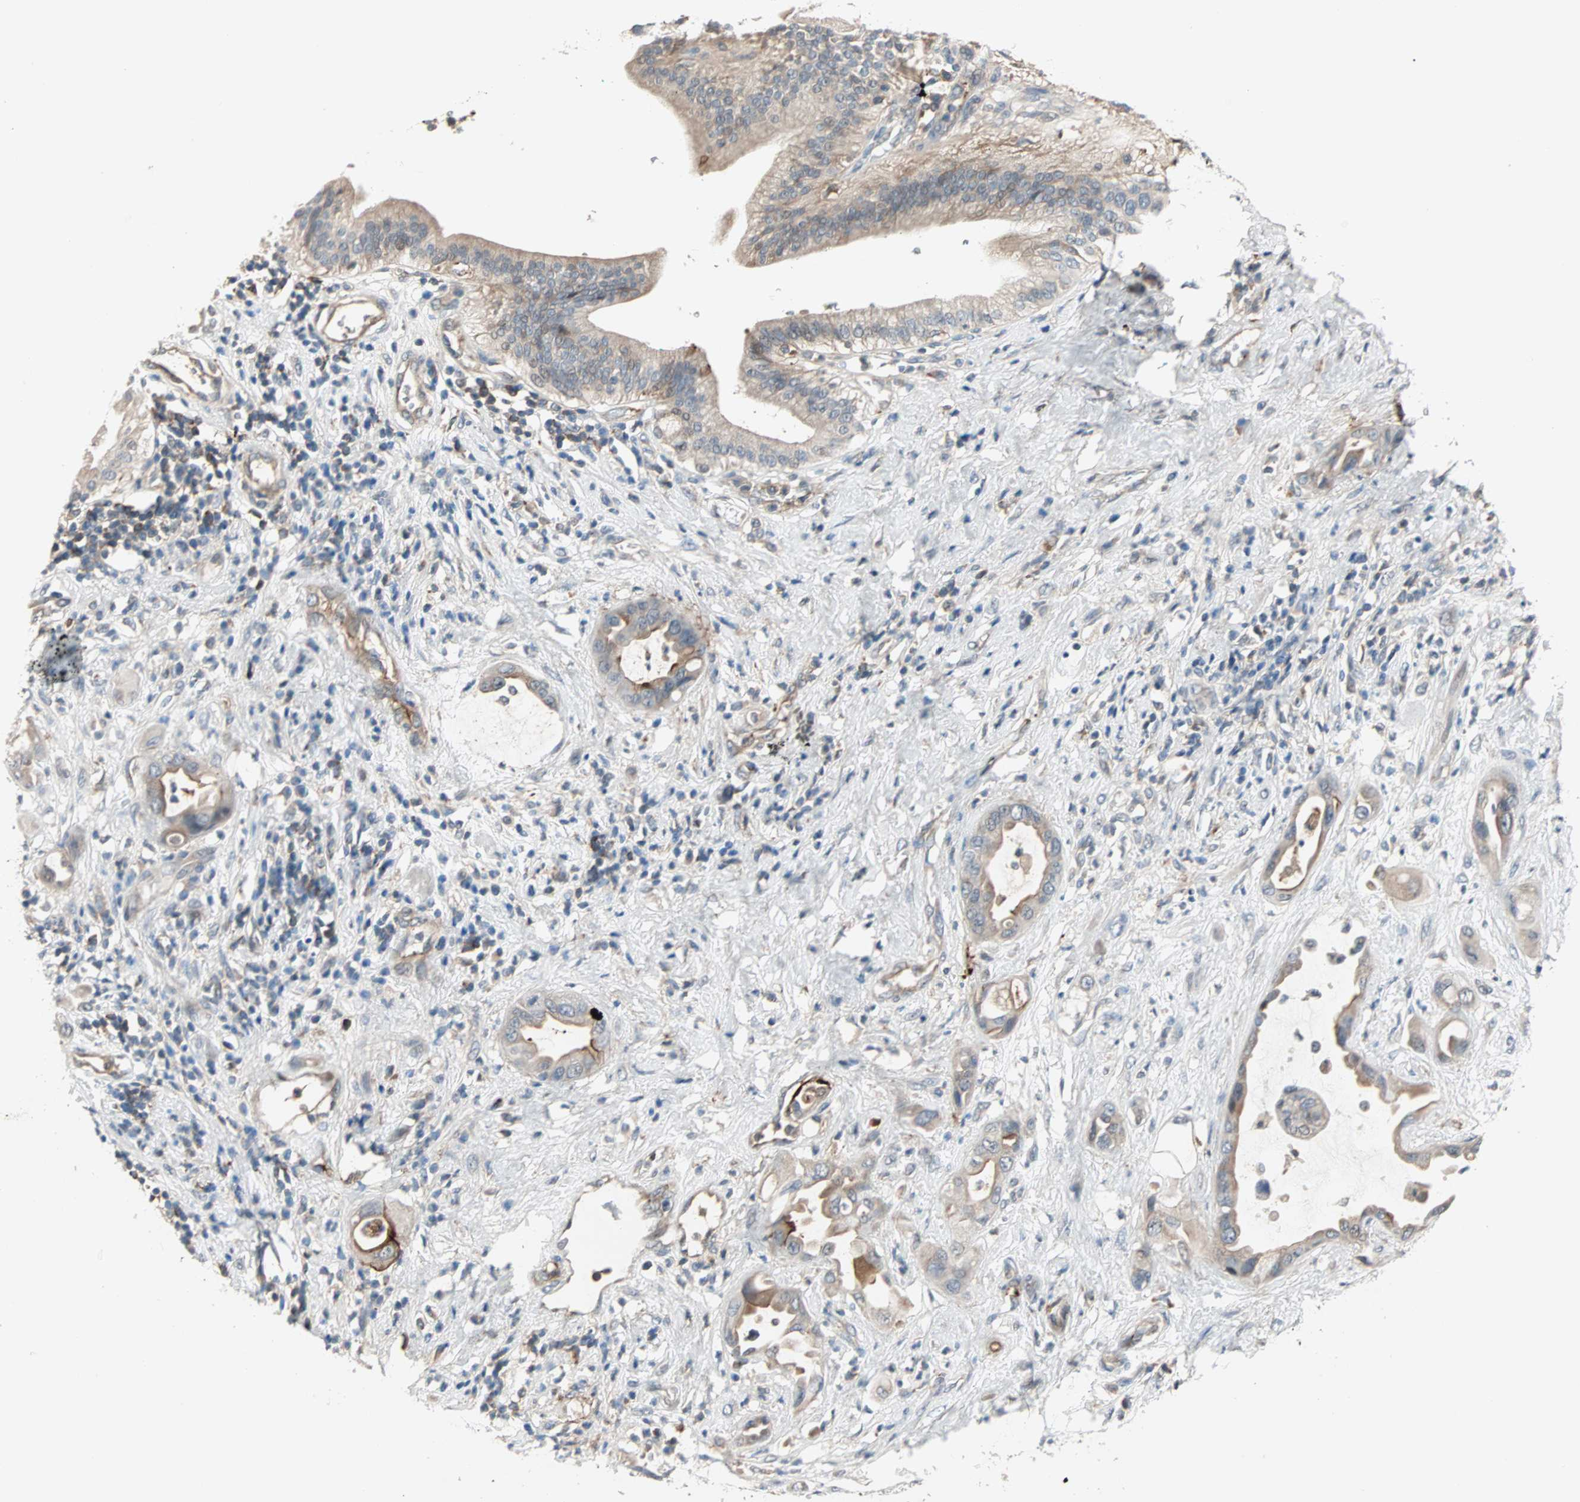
{"staining": {"intensity": "moderate", "quantity": "25%-75%", "location": "cytoplasmic/membranous"}, "tissue": "pancreatic cancer", "cell_type": "Tumor cells", "image_type": "cancer", "snomed": [{"axis": "morphology", "description": "Adenocarcinoma, NOS"}, {"axis": "morphology", "description": "Adenocarcinoma, metastatic, NOS"}, {"axis": "topography", "description": "Lymph node"}, {"axis": "topography", "description": "Pancreas"}, {"axis": "topography", "description": "Duodenum"}], "caption": "There is medium levels of moderate cytoplasmic/membranous expression in tumor cells of pancreatic adenocarcinoma, as demonstrated by immunohistochemical staining (brown color).", "gene": "PROS1", "patient": {"sex": "female", "age": 64}}